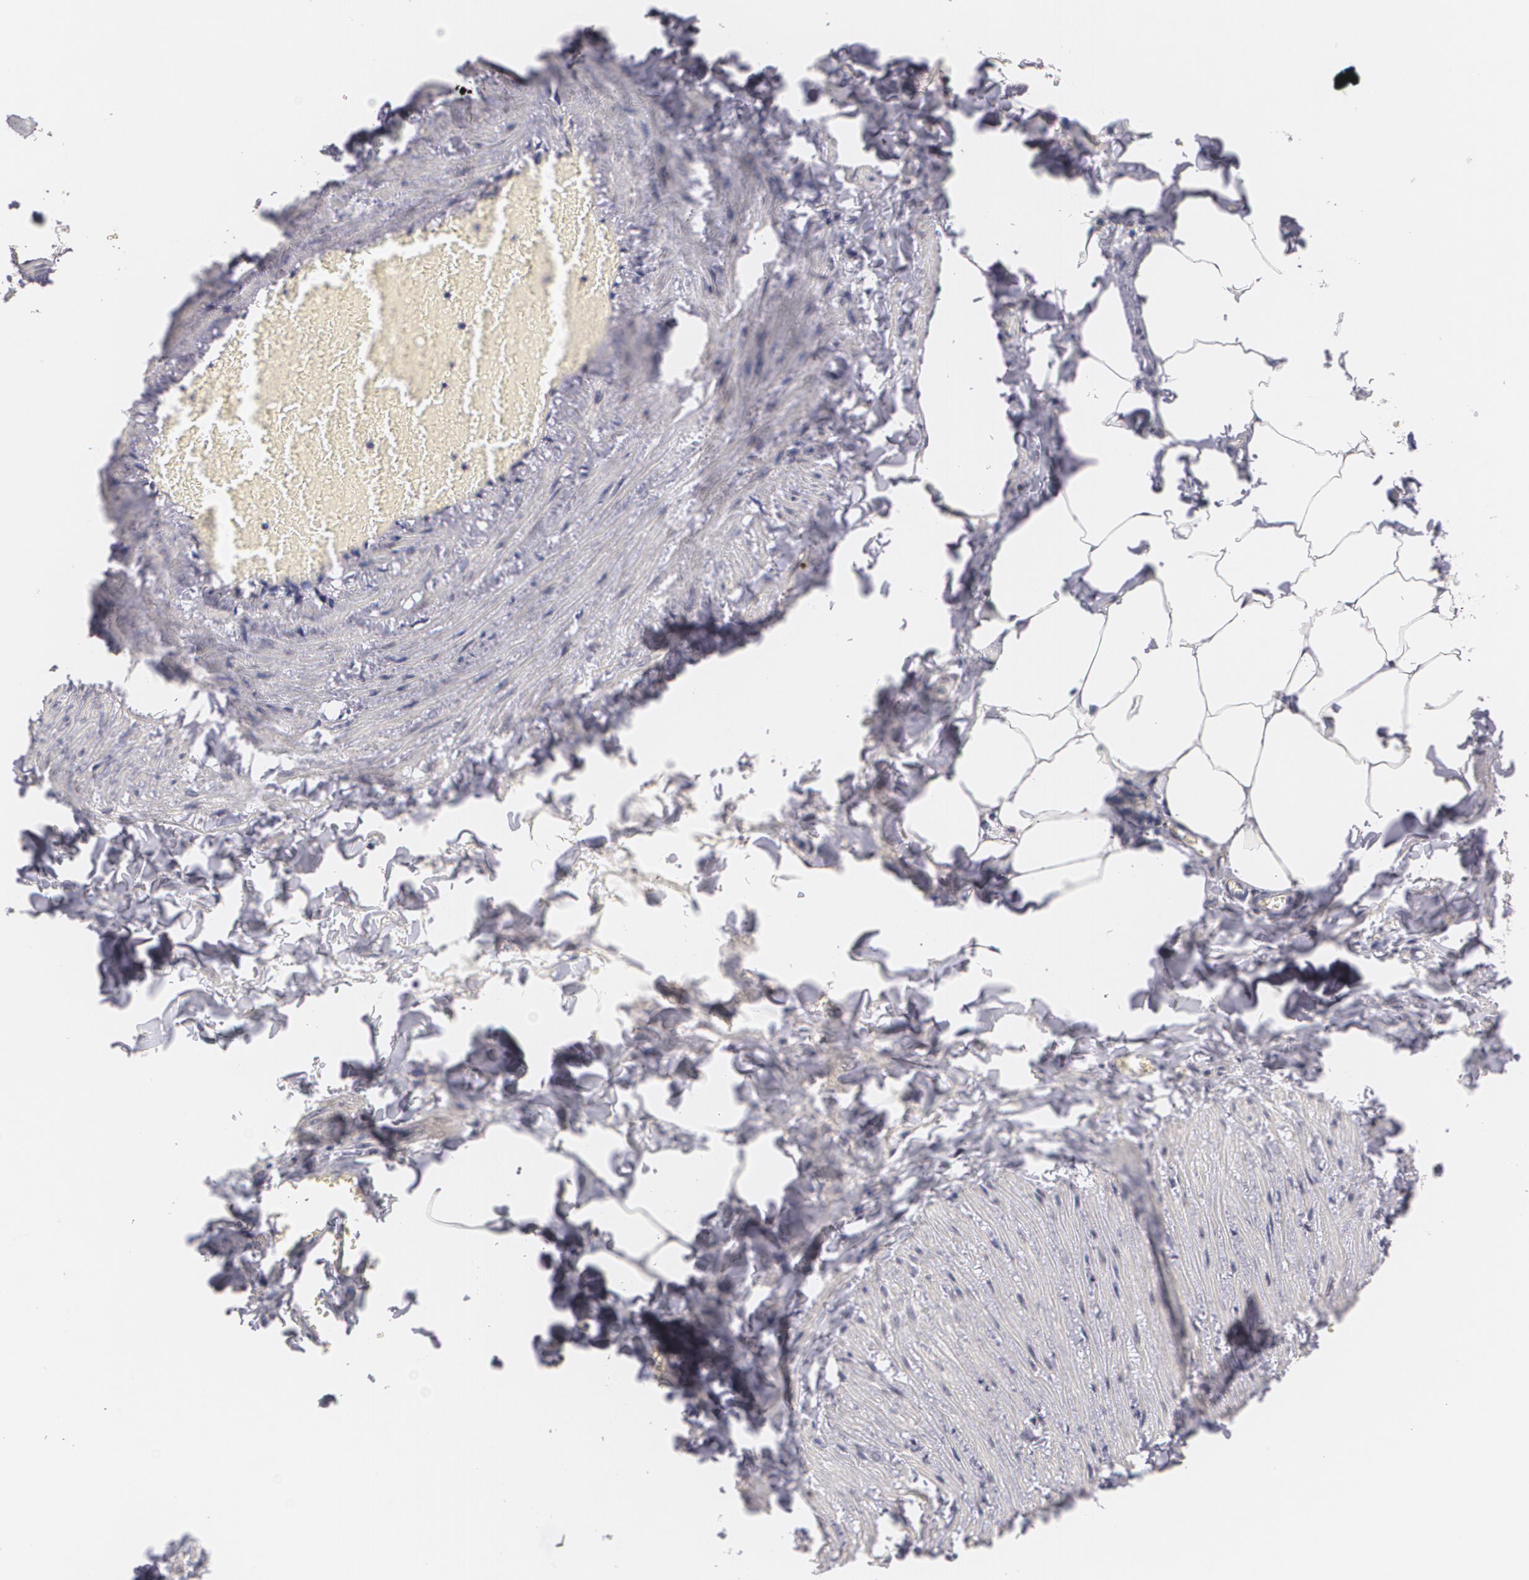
{"staining": {"intensity": "moderate", "quantity": ">75%", "location": "nuclear"}, "tissue": "adipose tissue", "cell_type": "Adipocytes", "image_type": "normal", "snomed": [{"axis": "morphology", "description": "Normal tissue, NOS"}, {"axis": "topography", "description": "Vascular tissue"}], "caption": "Adipose tissue stained with a brown dye exhibits moderate nuclear positive staining in approximately >75% of adipocytes.", "gene": "THRB", "patient": {"sex": "male", "age": 41}}